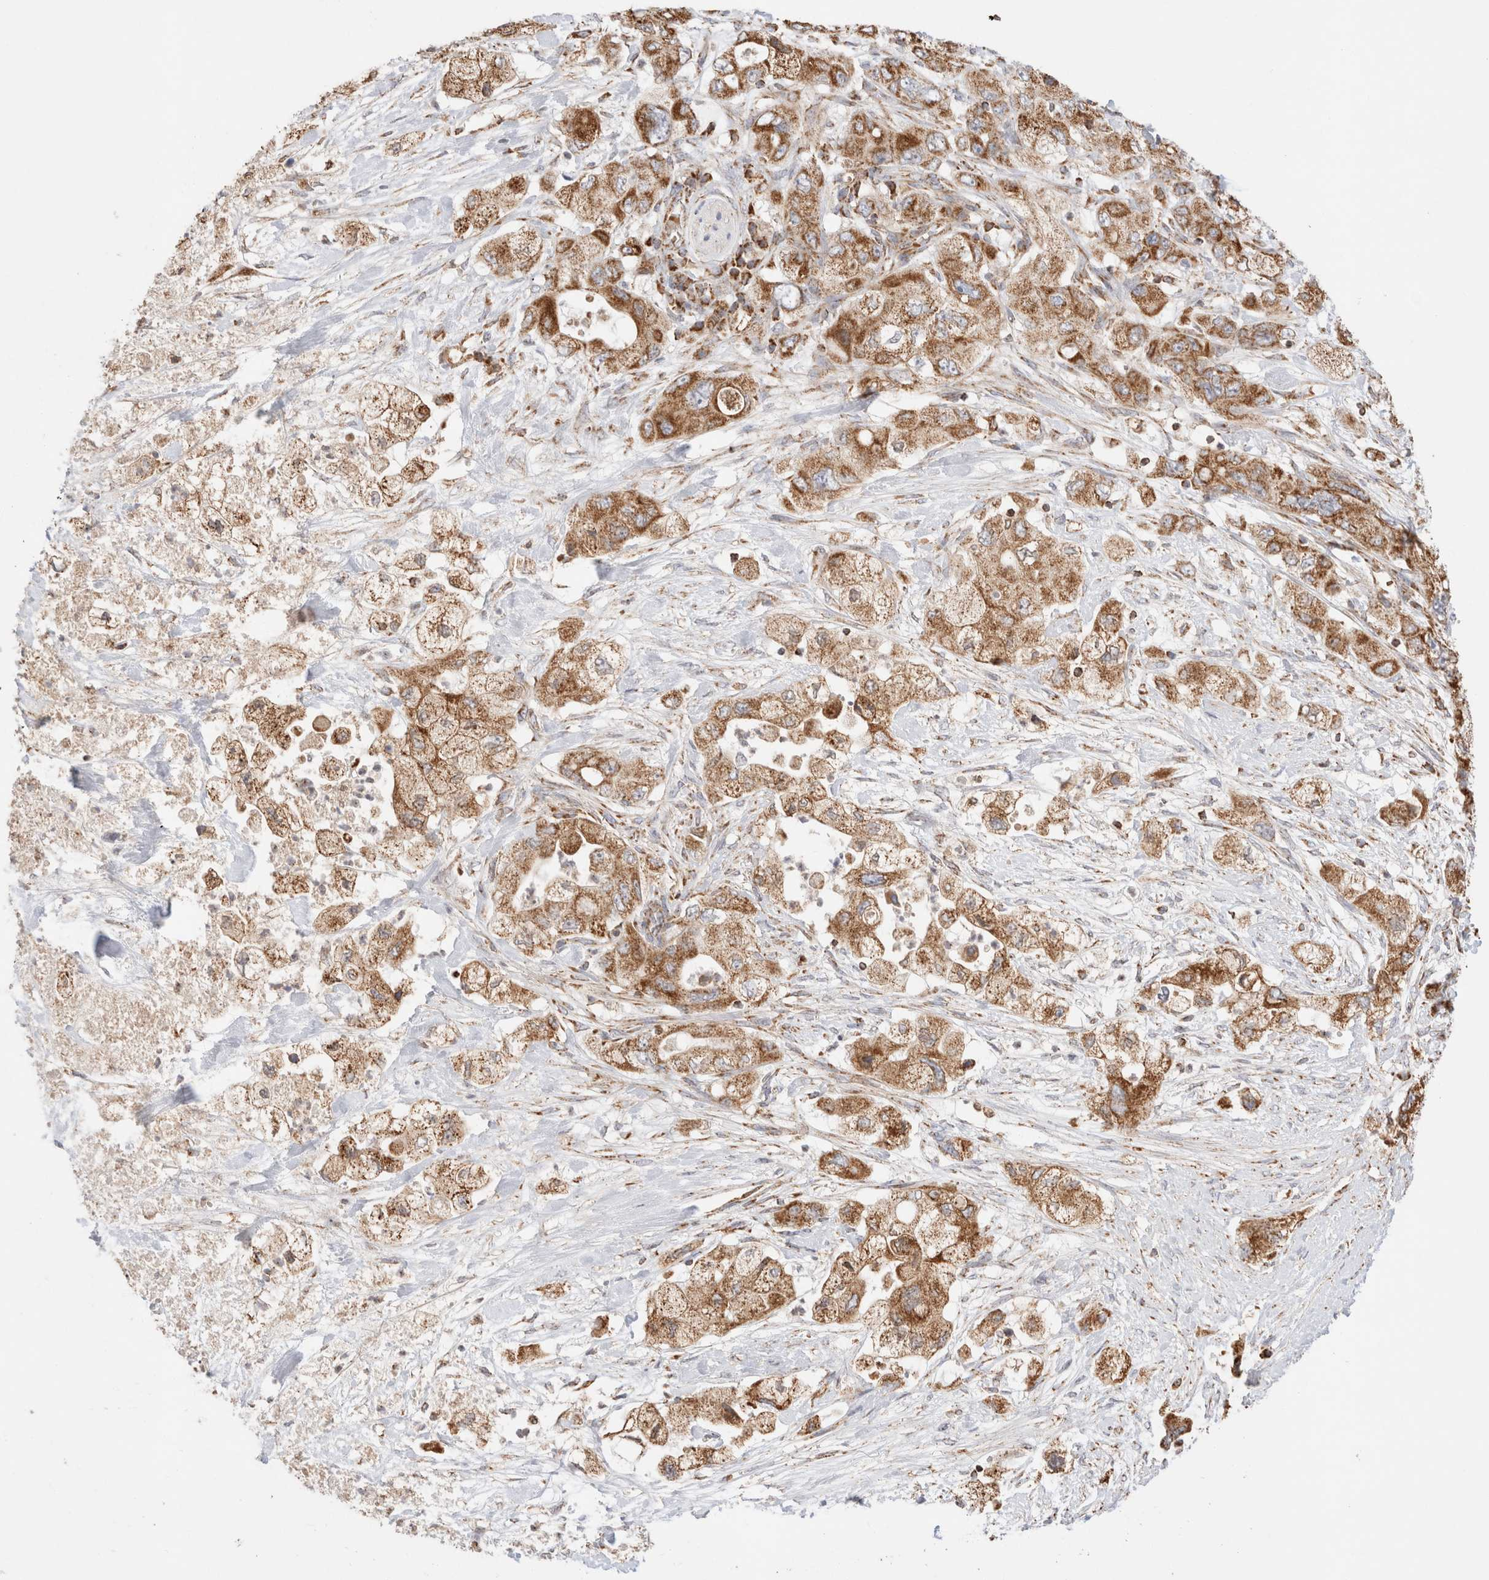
{"staining": {"intensity": "moderate", "quantity": ">75%", "location": "cytoplasmic/membranous"}, "tissue": "pancreatic cancer", "cell_type": "Tumor cells", "image_type": "cancer", "snomed": [{"axis": "morphology", "description": "Adenocarcinoma, NOS"}, {"axis": "topography", "description": "Pancreas"}], "caption": "High-power microscopy captured an IHC photomicrograph of pancreatic cancer, revealing moderate cytoplasmic/membranous staining in approximately >75% of tumor cells.", "gene": "TMPPE", "patient": {"sex": "female", "age": 73}}